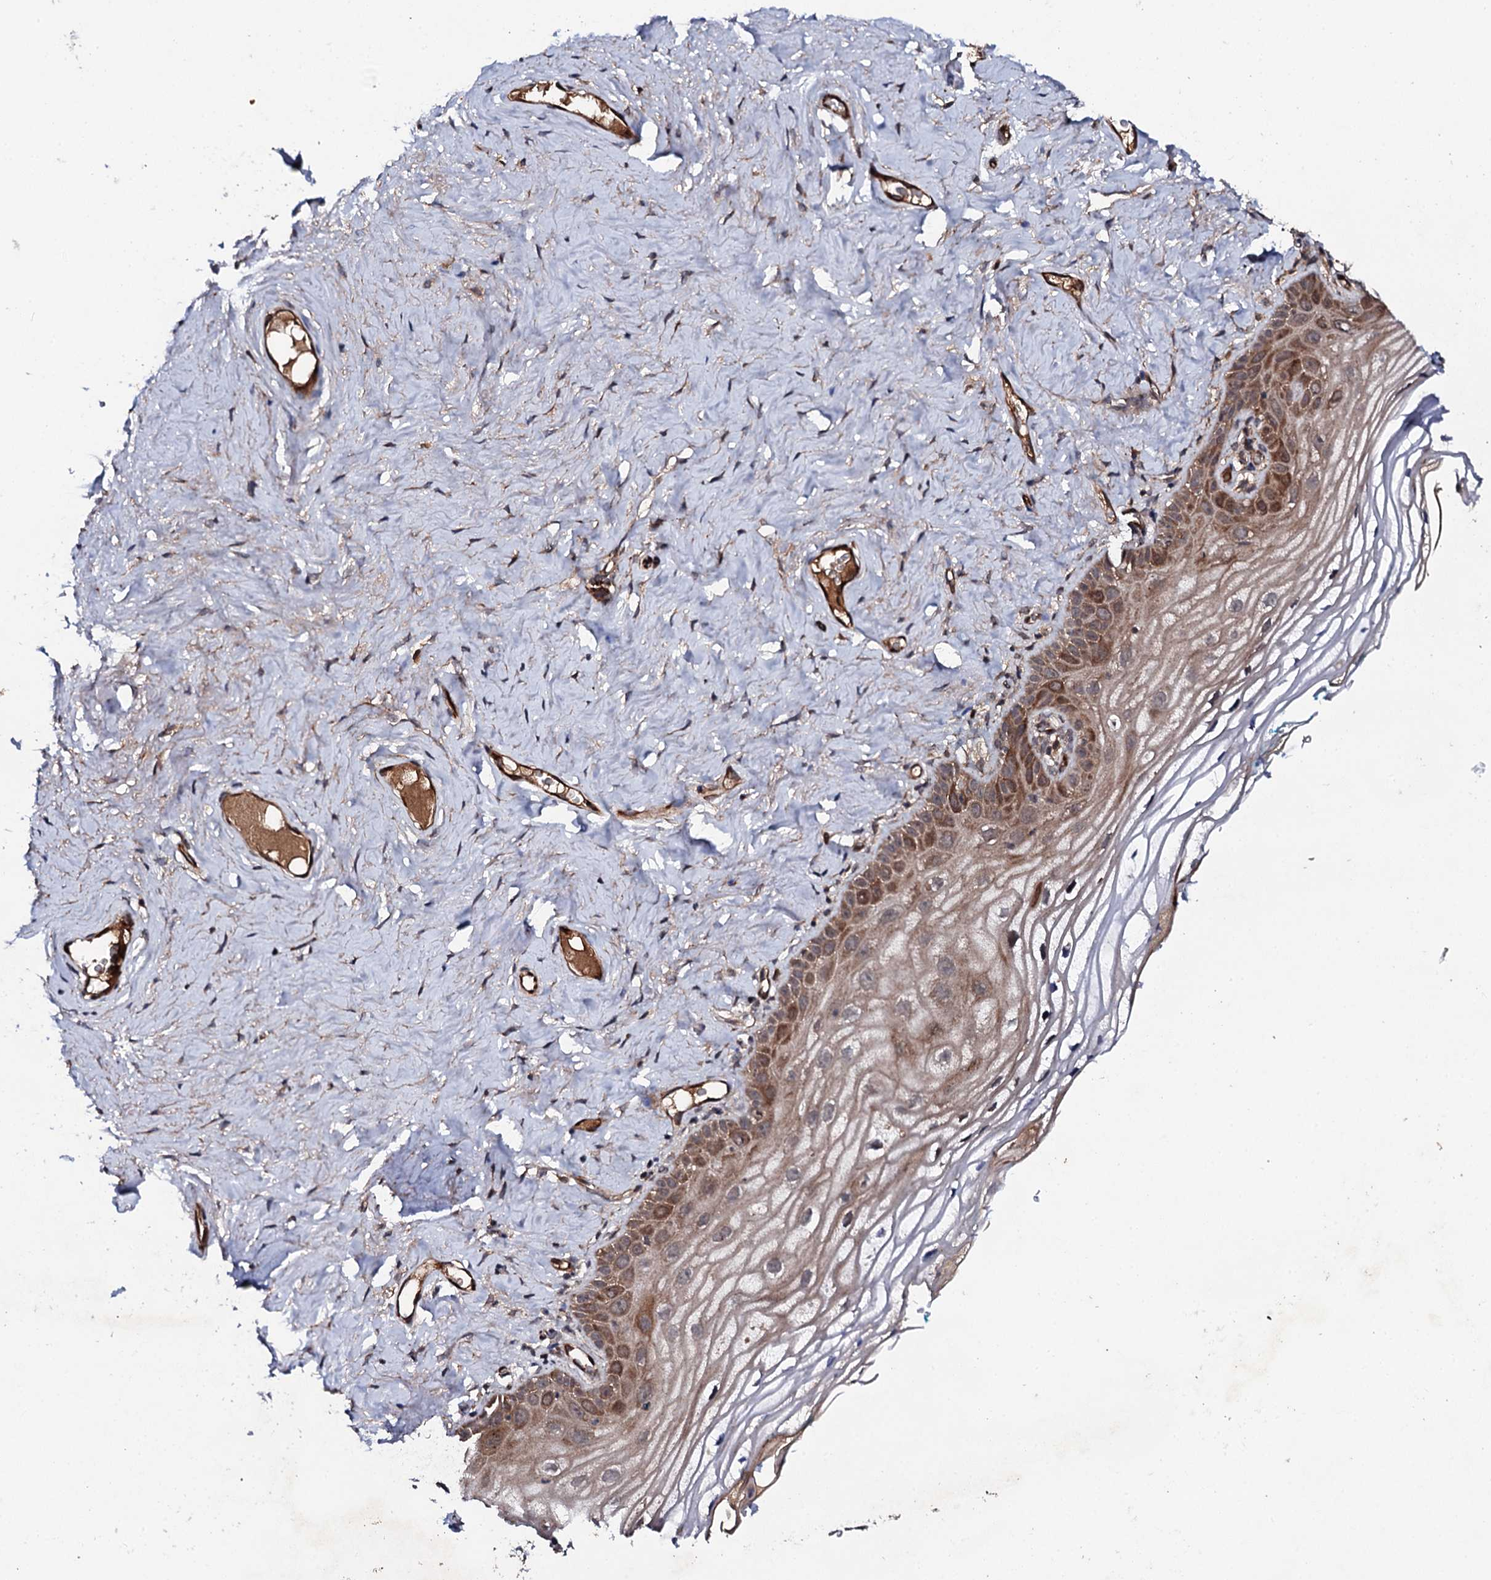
{"staining": {"intensity": "moderate", "quantity": ">75%", "location": "cytoplasmic/membranous"}, "tissue": "vagina", "cell_type": "Squamous epithelial cells", "image_type": "normal", "snomed": [{"axis": "morphology", "description": "Normal tissue, NOS"}, {"axis": "topography", "description": "Vagina"}], "caption": "About >75% of squamous epithelial cells in benign human vagina display moderate cytoplasmic/membranous protein positivity as visualized by brown immunohistochemical staining.", "gene": "FAM111A", "patient": {"sex": "female", "age": 68}}